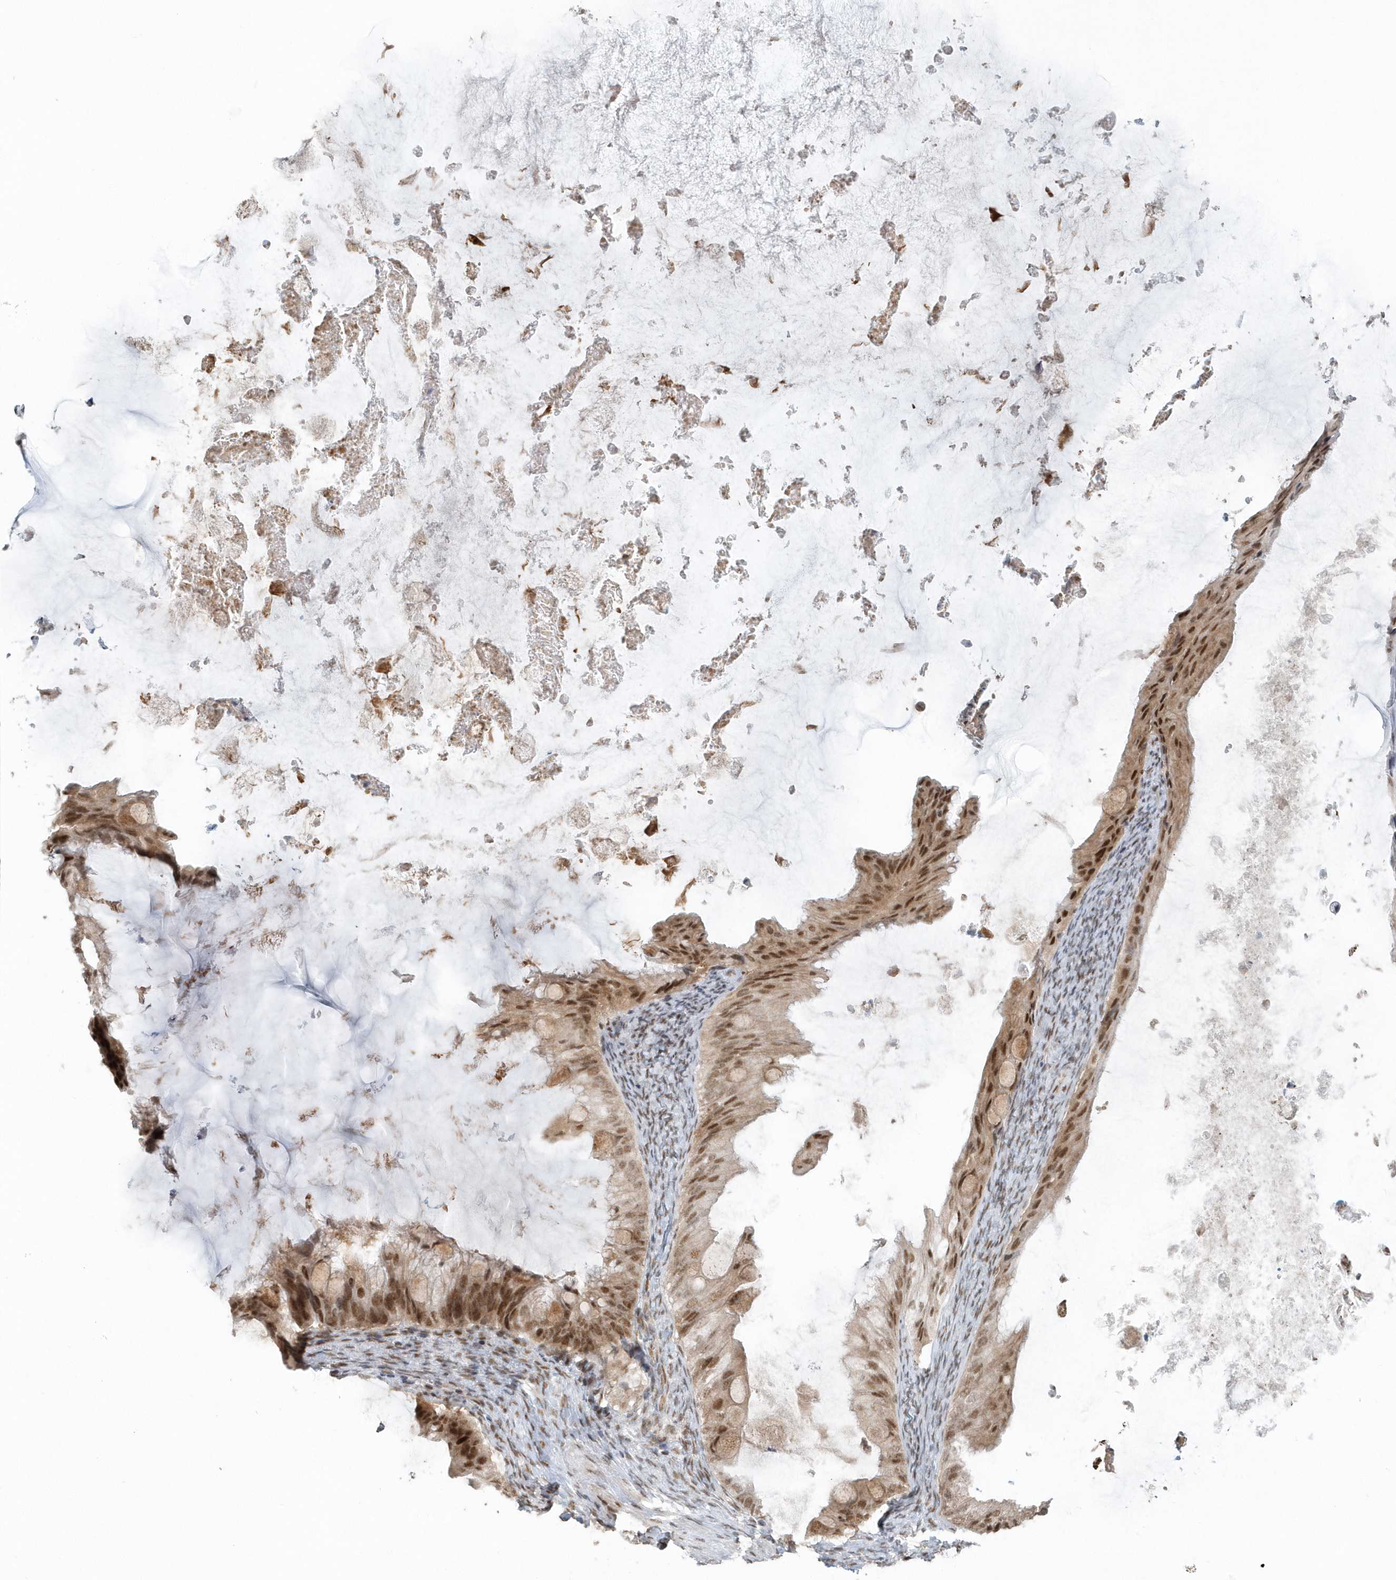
{"staining": {"intensity": "moderate", "quantity": ">75%", "location": "cytoplasmic/membranous,nuclear"}, "tissue": "ovarian cancer", "cell_type": "Tumor cells", "image_type": "cancer", "snomed": [{"axis": "morphology", "description": "Cystadenocarcinoma, mucinous, NOS"}, {"axis": "topography", "description": "Ovary"}], "caption": "Protein expression analysis of ovarian cancer (mucinous cystadenocarcinoma) displays moderate cytoplasmic/membranous and nuclear positivity in approximately >75% of tumor cells. (Stains: DAB in brown, nuclei in blue, Microscopy: brightfield microscopy at high magnification).", "gene": "YTHDC1", "patient": {"sex": "female", "age": 61}}